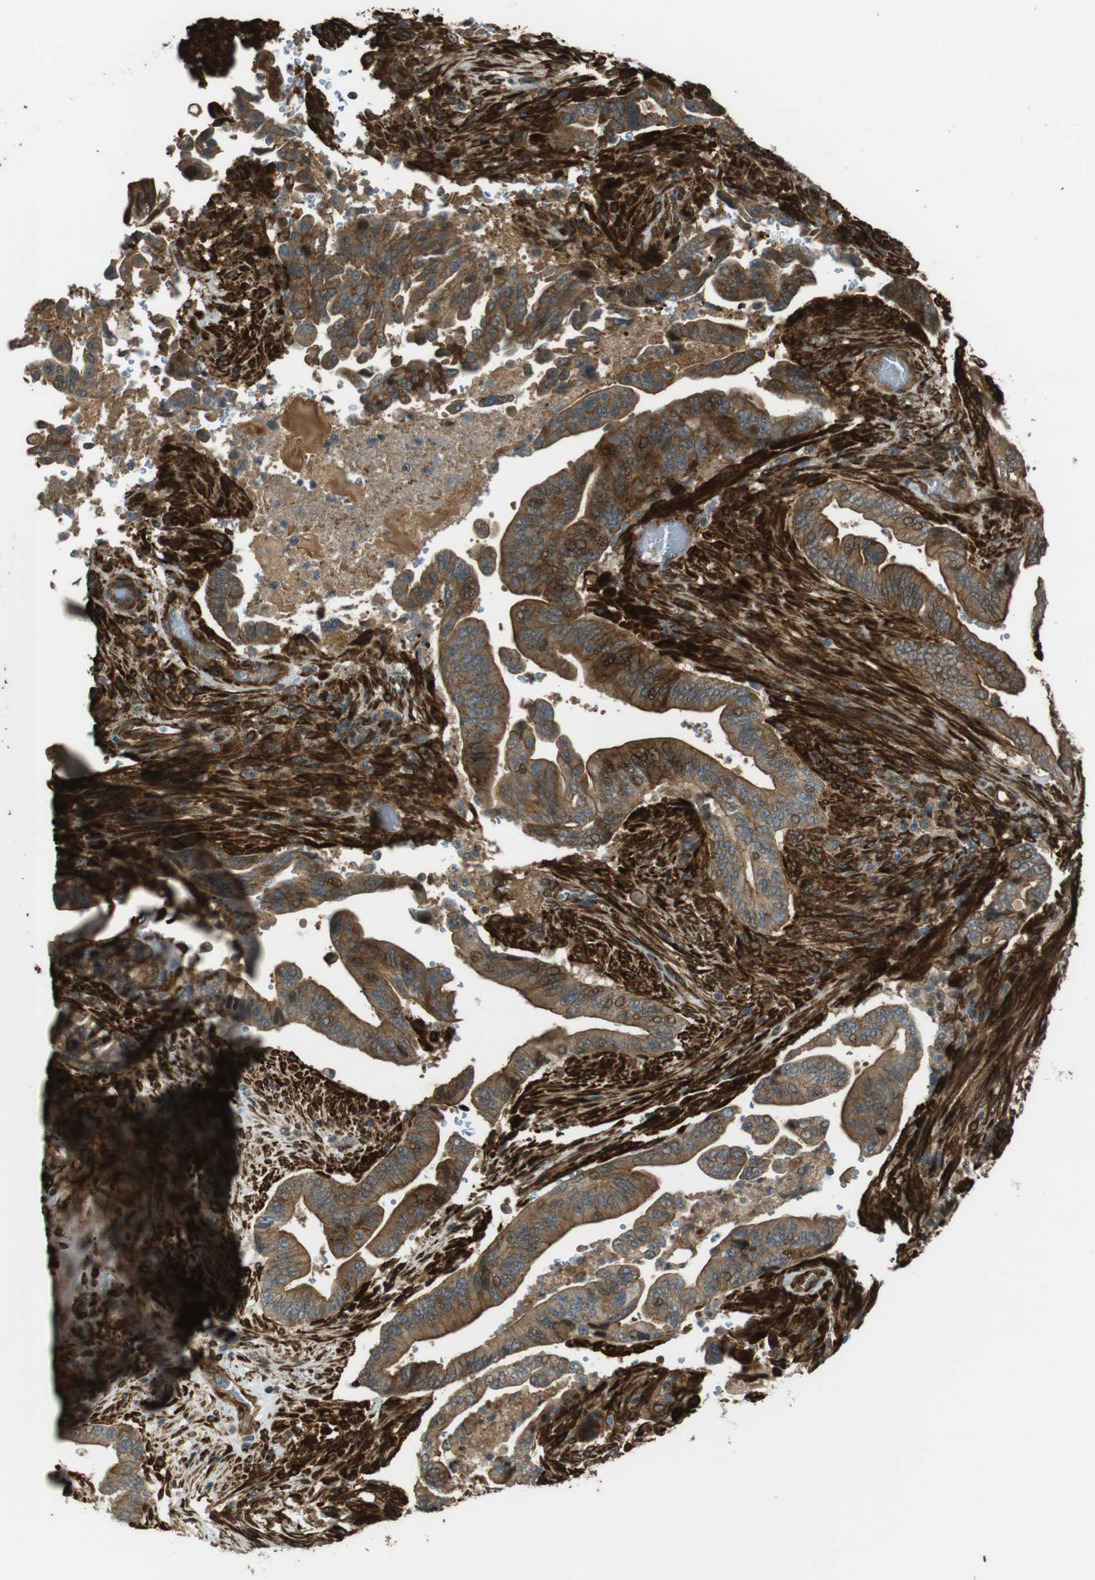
{"staining": {"intensity": "moderate", "quantity": ">75%", "location": "cytoplasmic/membranous"}, "tissue": "pancreatic cancer", "cell_type": "Tumor cells", "image_type": "cancer", "snomed": [{"axis": "morphology", "description": "Adenocarcinoma, NOS"}, {"axis": "topography", "description": "Pancreas"}], "caption": "Tumor cells exhibit medium levels of moderate cytoplasmic/membranous expression in approximately >75% of cells in pancreatic adenocarcinoma.", "gene": "MSRB3", "patient": {"sex": "male", "age": 70}}